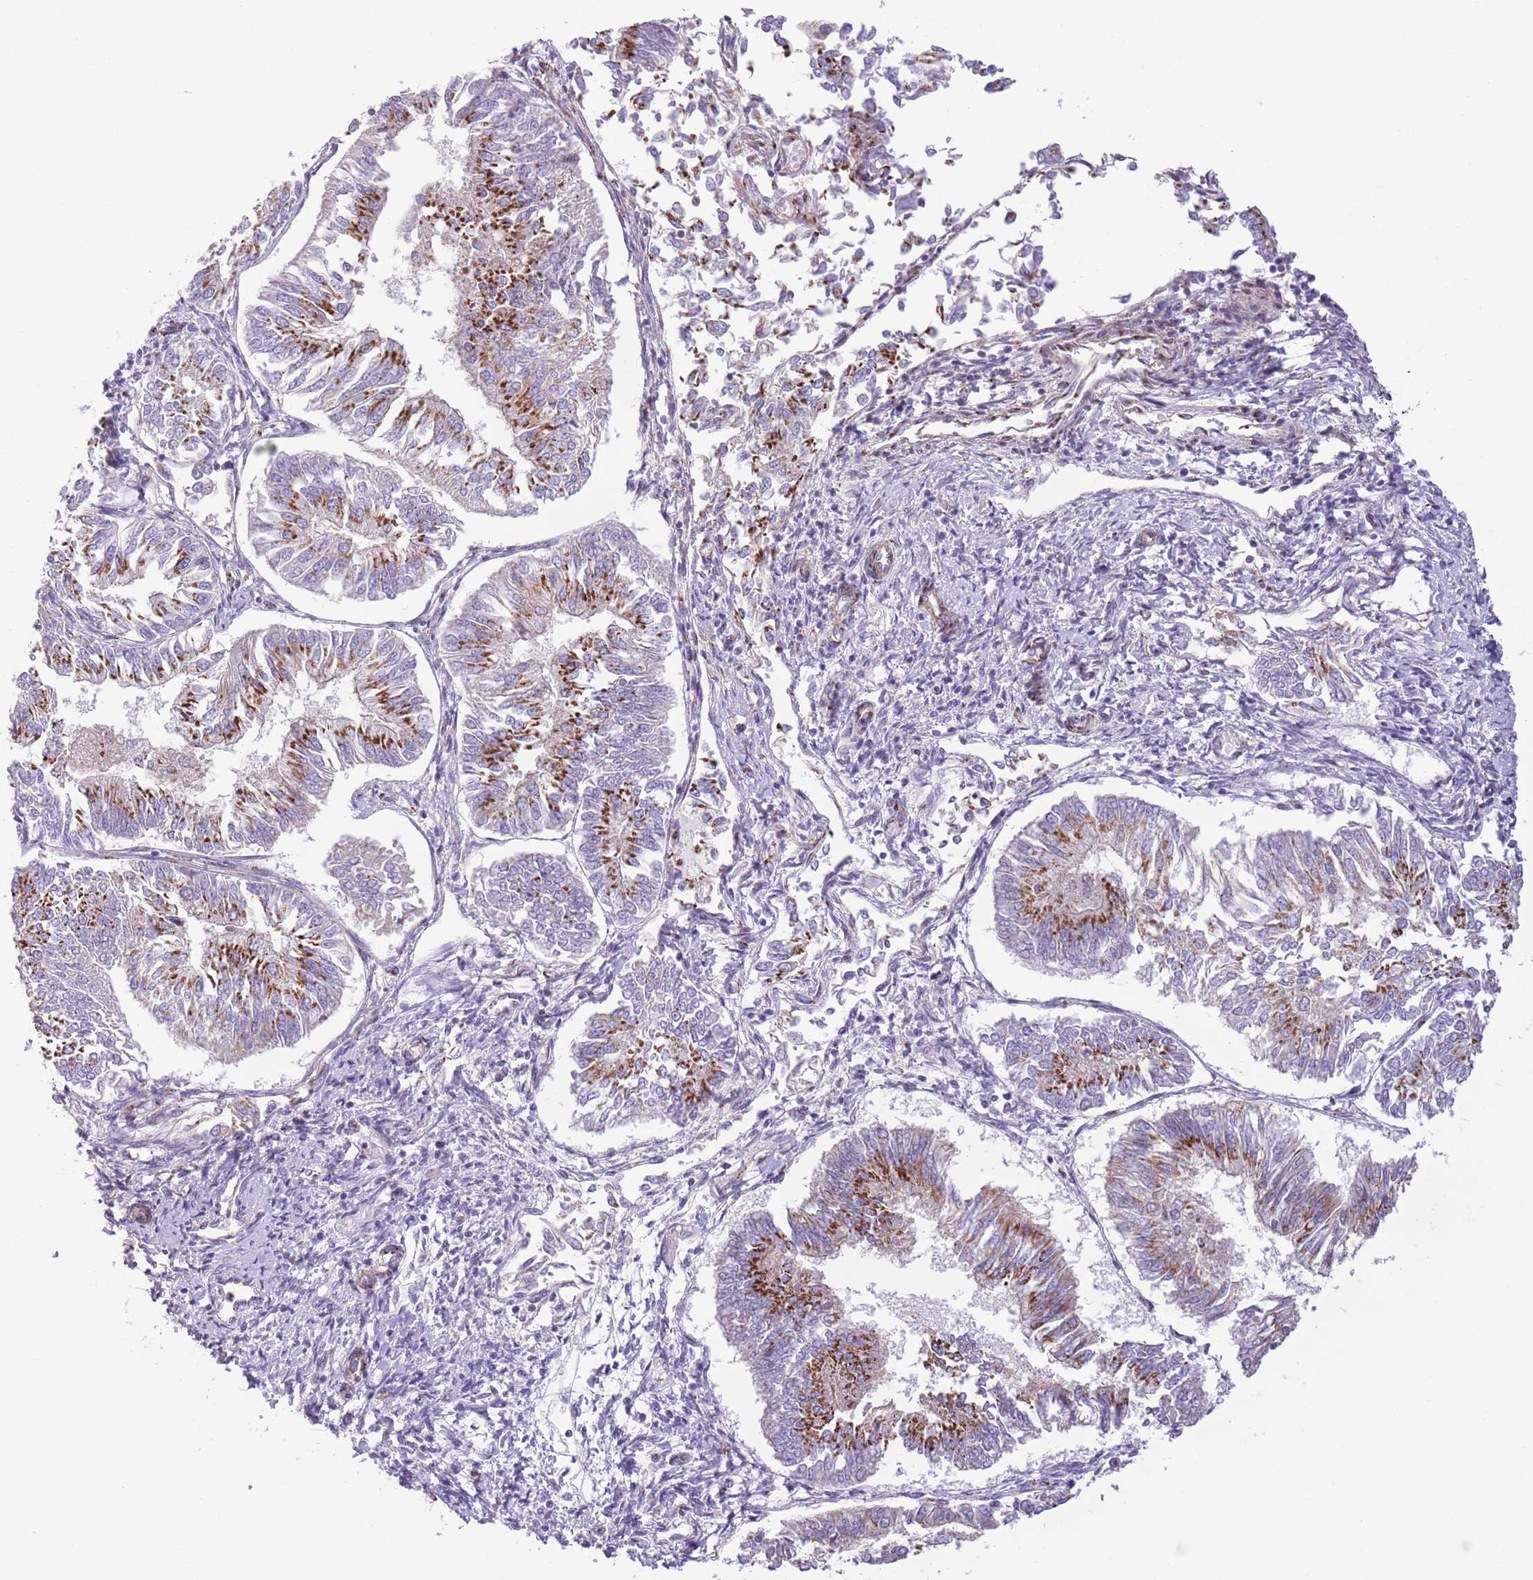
{"staining": {"intensity": "strong", "quantity": "25%-75%", "location": "cytoplasmic/membranous"}, "tissue": "endometrial cancer", "cell_type": "Tumor cells", "image_type": "cancer", "snomed": [{"axis": "morphology", "description": "Adenocarcinoma, NOS"}, {"axis": "topography", "description": "Endometrium"}], "caption": "Endometrial cancer was stained to show a protein in brown. There is high levels of strong cytoplasmic/membranous positivity in approximately 25%-75% of tumor cells.", "gene": "C20orf96", "patient": {"sex": "female", "age": 58}}